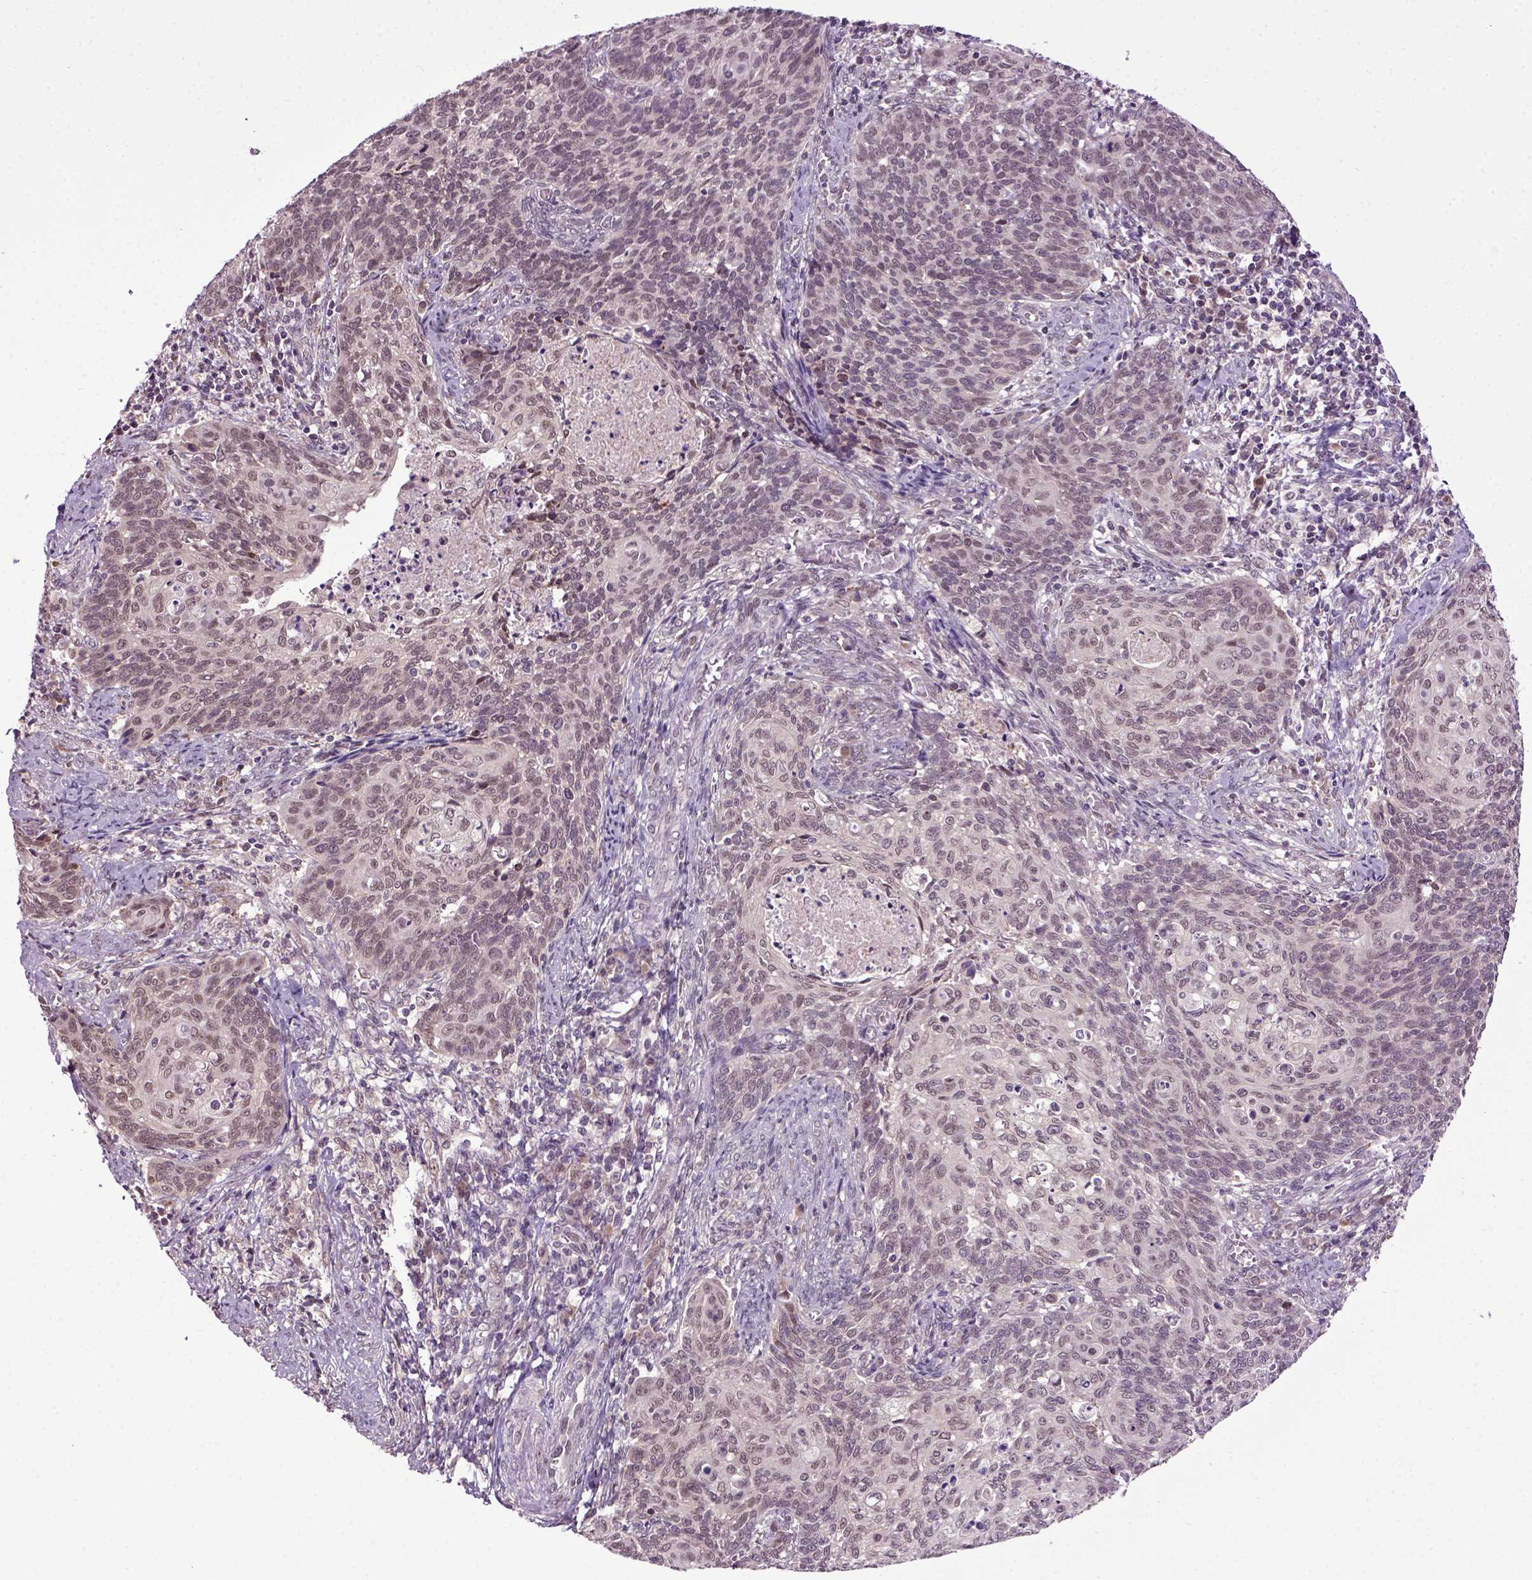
{"staining": {"intensity": "negative", "quantity": "none", "location": "none"}, "tissue": "cervical cancer", "cell_type": "Tumor cells", "image_type": "cancer", "snomed": [{"axis": "morphology", "description": "Normal tissue, NOS"}, {"axis": "morphology", "description": "Squamous cell carcinoma, NOS"}, {"axis": "topography", "description": "Cervix"}], "caption": "An immunohistochemistry histopathology image of cervical cancer is shown. There is no staining in tumor cells of cervical cancer. (DAB IHC with hematoxylin counter stain).", "gene": "RAB43", "patient": {"sex": "female", "age": 39}}